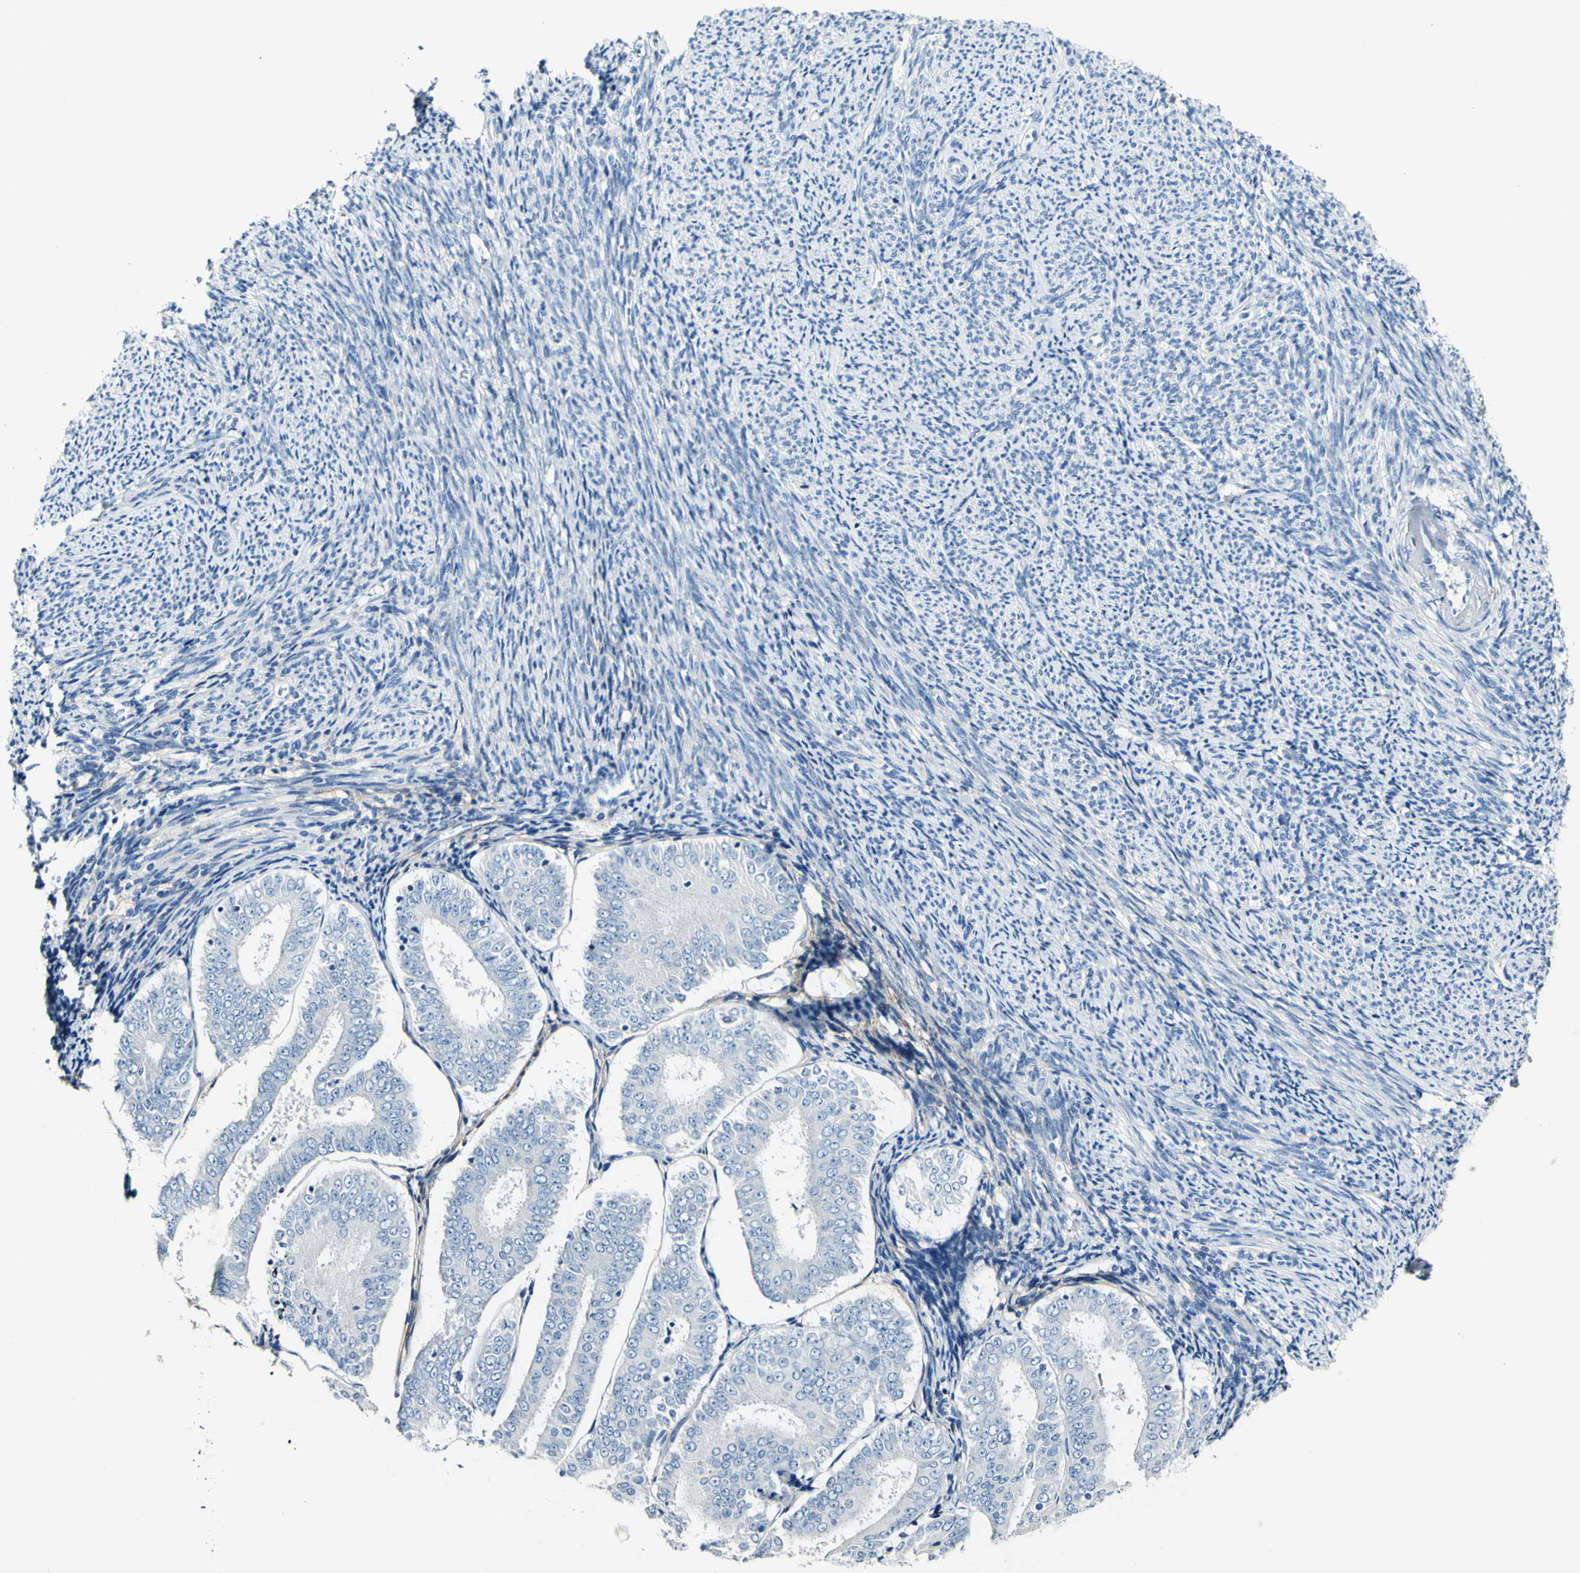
{"staining": {"intensity": "negative", "quantity": "none", "location": "none"}, "tissue": "endometrial cancer", "cell_type": "Tumor cells", "image_type": "cancer", "snomed": [{"axis": "morphology", "description": "Adenocarcinoma, NOS"}, {"axis": "topography", "description": "Endometrium"}], "caption": "DAB (3,3'-diaminobenzidine) immunohistochemical staining of endometrial adenocarcinoma demonstrates no significant positivity in tumor cells.", "gene": "COL6A3", "patient": {"sex": "female", "age": 63}}